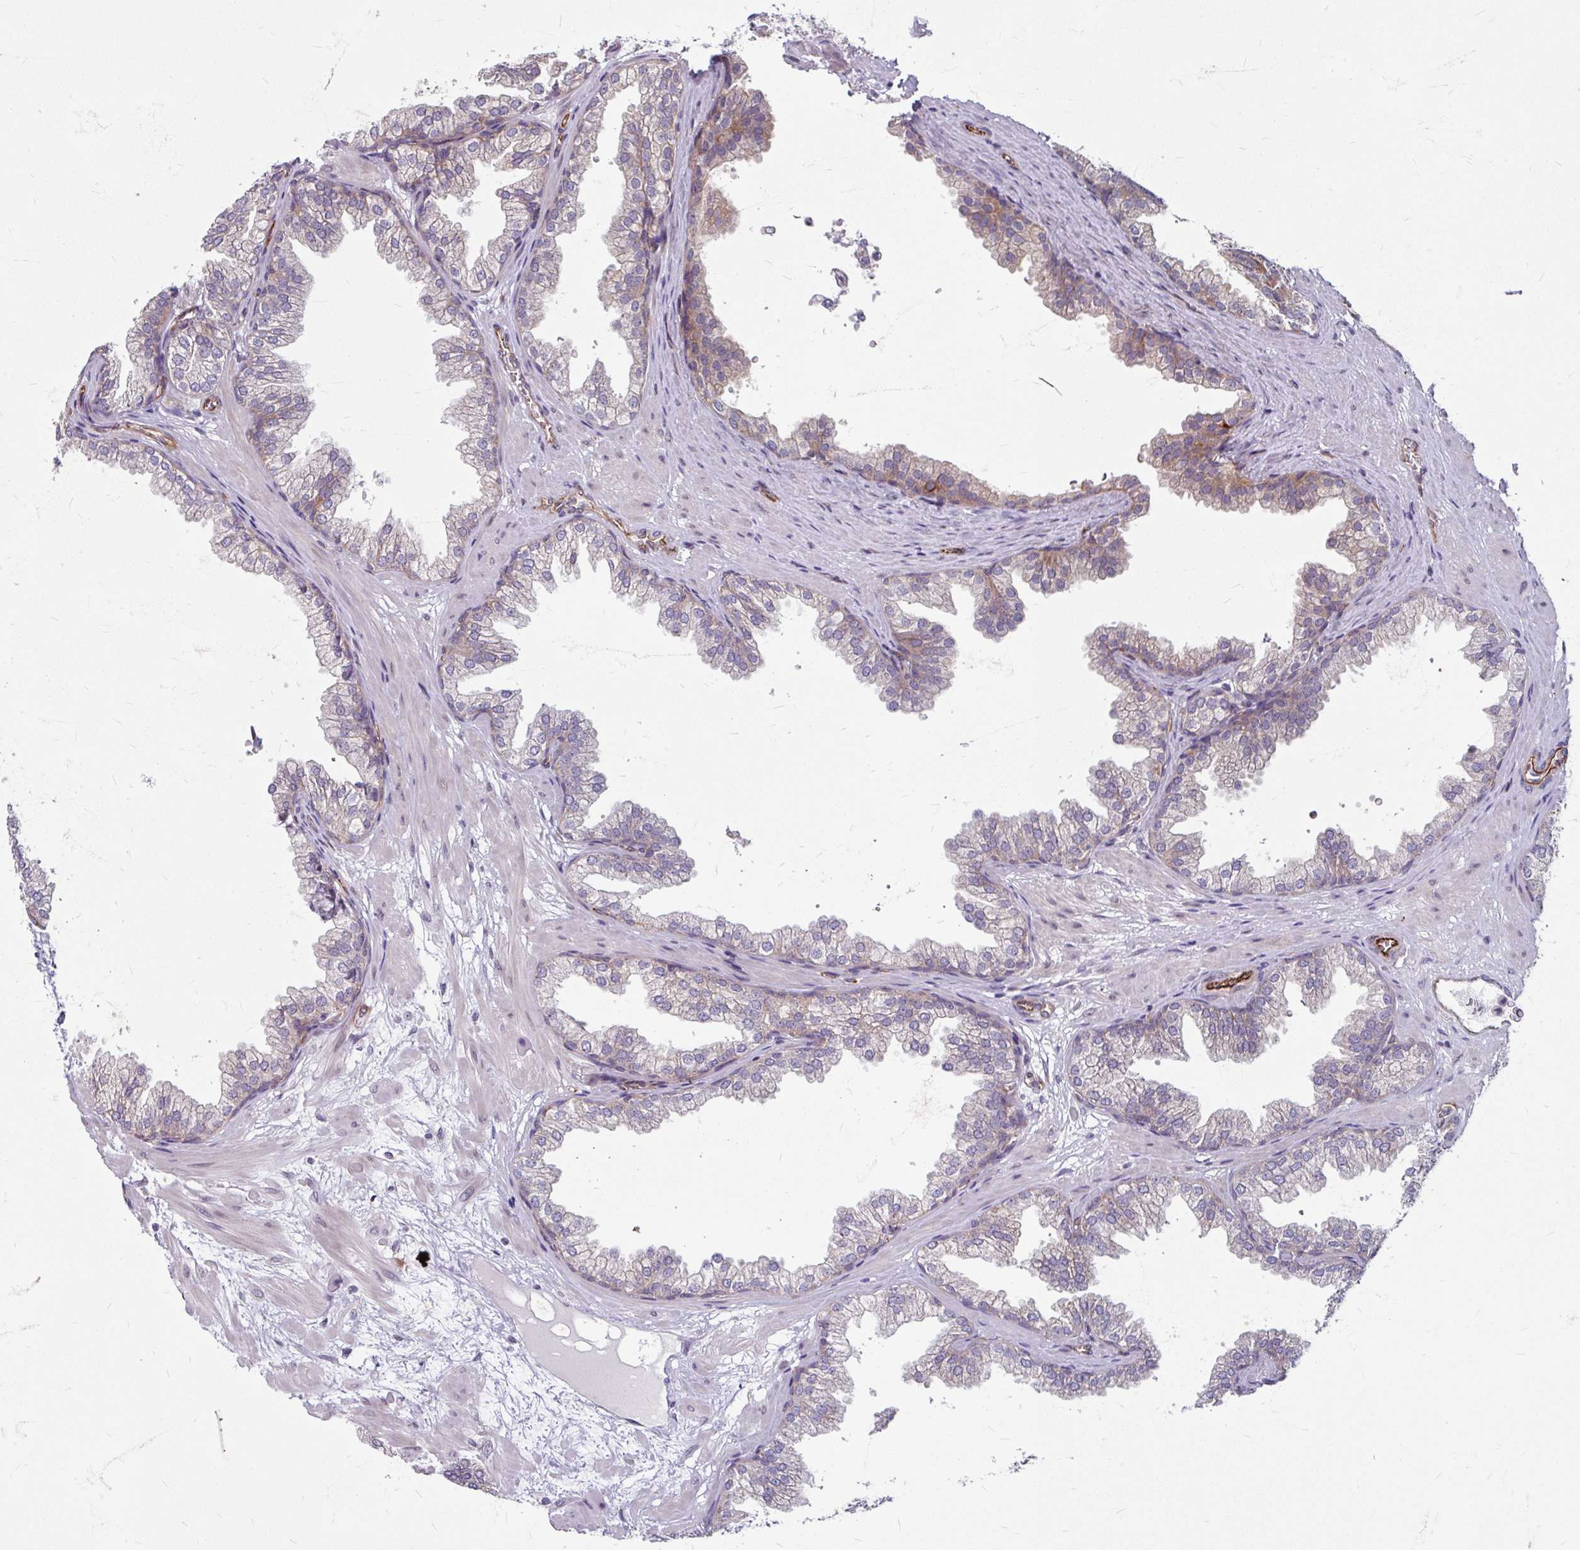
{"staining": {"intensity": "moderate", "quantity": "25%-75%", "location": "cytoplasmic/membranous"}, "tissue": "prostate", "cell_type": "Glandular cells", "image_type": "normal", "snomed": [{"axis": "morphology", "description": "Normal tissue, NOS"}, {"axis": "topography", "description": "Prostate"}], "caption": "Glandular cells demonstrate medium levels of moderate cytoplasmic/membranous expression in approximately 25%-75% of cells in normal human prostate. (Brightfield microscopy of DAB IHC at high magnification).", "gene": "DAAM2", "patient": {"sex": "male", "age": 37}}